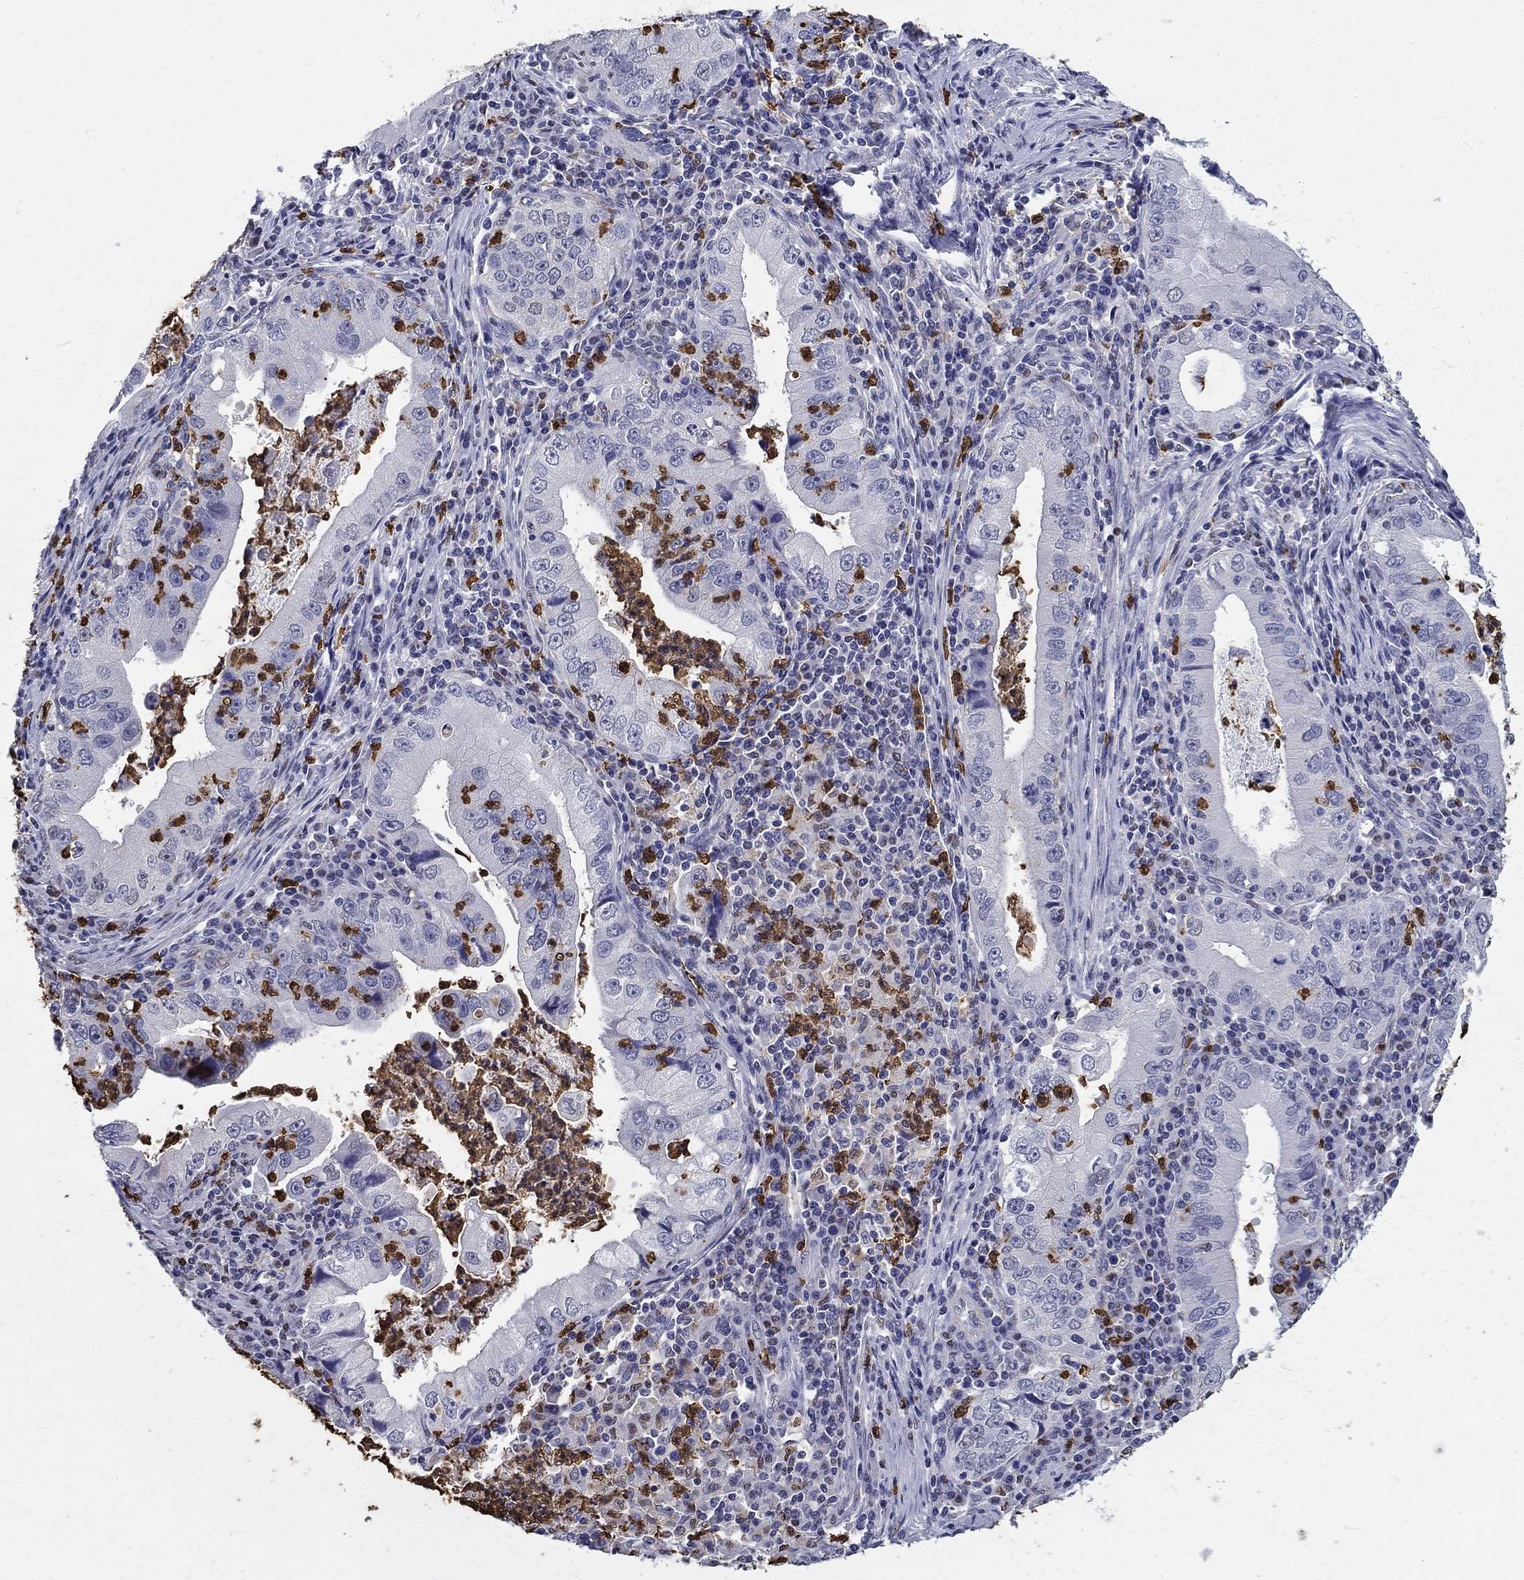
{"staining": {"intensity": "negative", "quantity": "none", "location": "none"}, "tissue": "stomach cancer", "cell_type": "Tumor cells", "image_type": "cancer", "snomed": [{"axis": "morphology", "description": "Adenocarcinoma, NOS"}, {"axis": "topography", "description": "Stomach"}], "caption": "The image reveals no significant staining in tumor cells of stomach adenocarcinoma. (Brightfield microscopy of DAB (3,3'-diaminobenzidine) immunohistochemistry (IHC) at high magnification).", "gene": "IGSF8", "patient": {"sex": "male", "age": 76}}